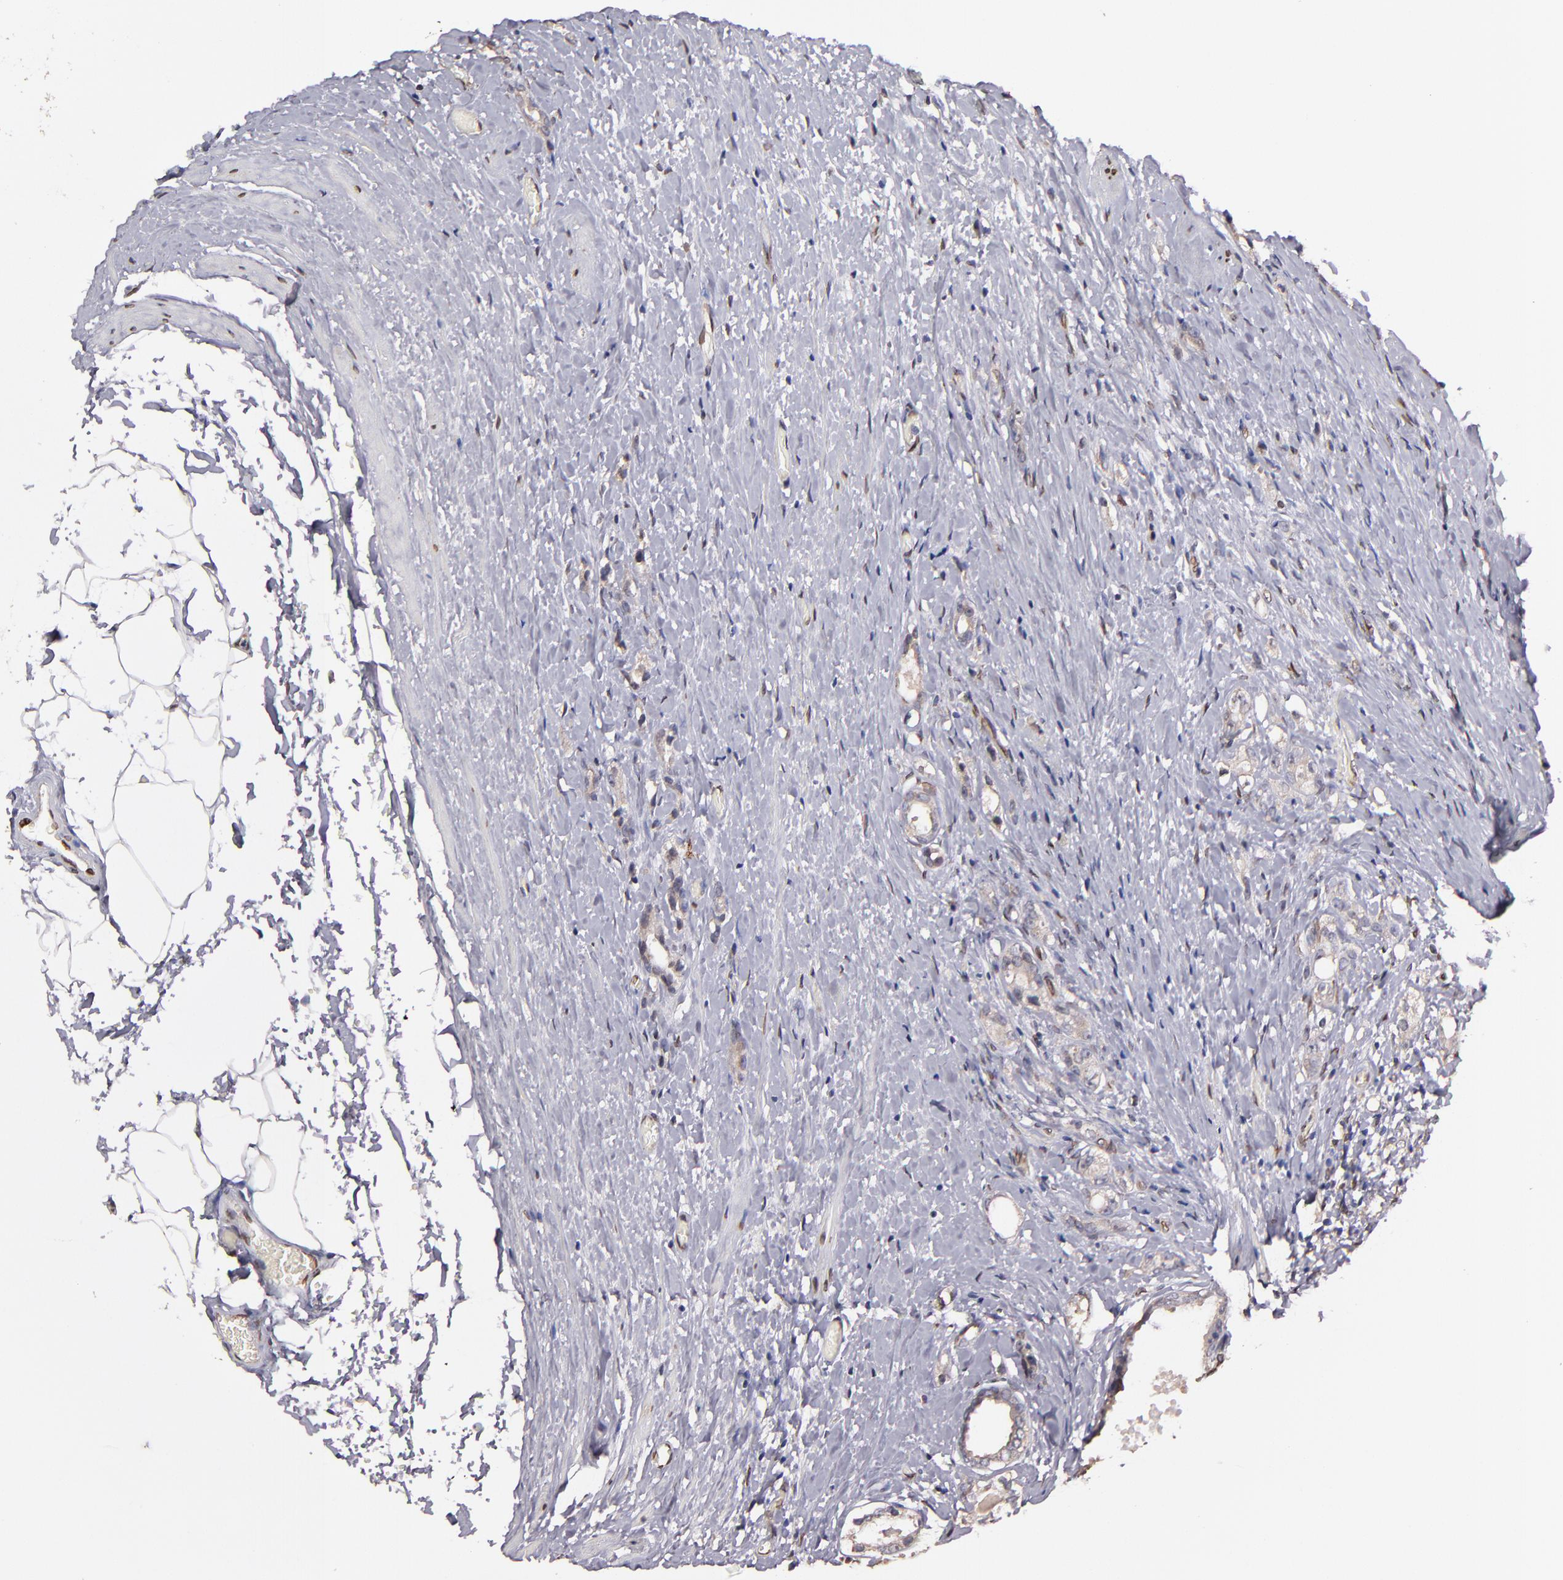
{"staining": {"intensity": "negative", "quantity": "none", "location": "none"}, "tissue": "prostate cancer", "cell_type": "Tumor cells", "image_type": "cancer", "snomed": [{"axis": "morphology", "description": "Adenocarcinoma, Medium grade"}, {"axis": "topography", "description": "Prostate"}], "caption": "This photomicrograph is of prostate cancer stained with immunohistochemistry to label a protein in brown with the nuclei are counter-stained blue. There is no positivity in tumor cells.", "gene": "PUM3", "patient": {"sex": "male", "age": 59}}